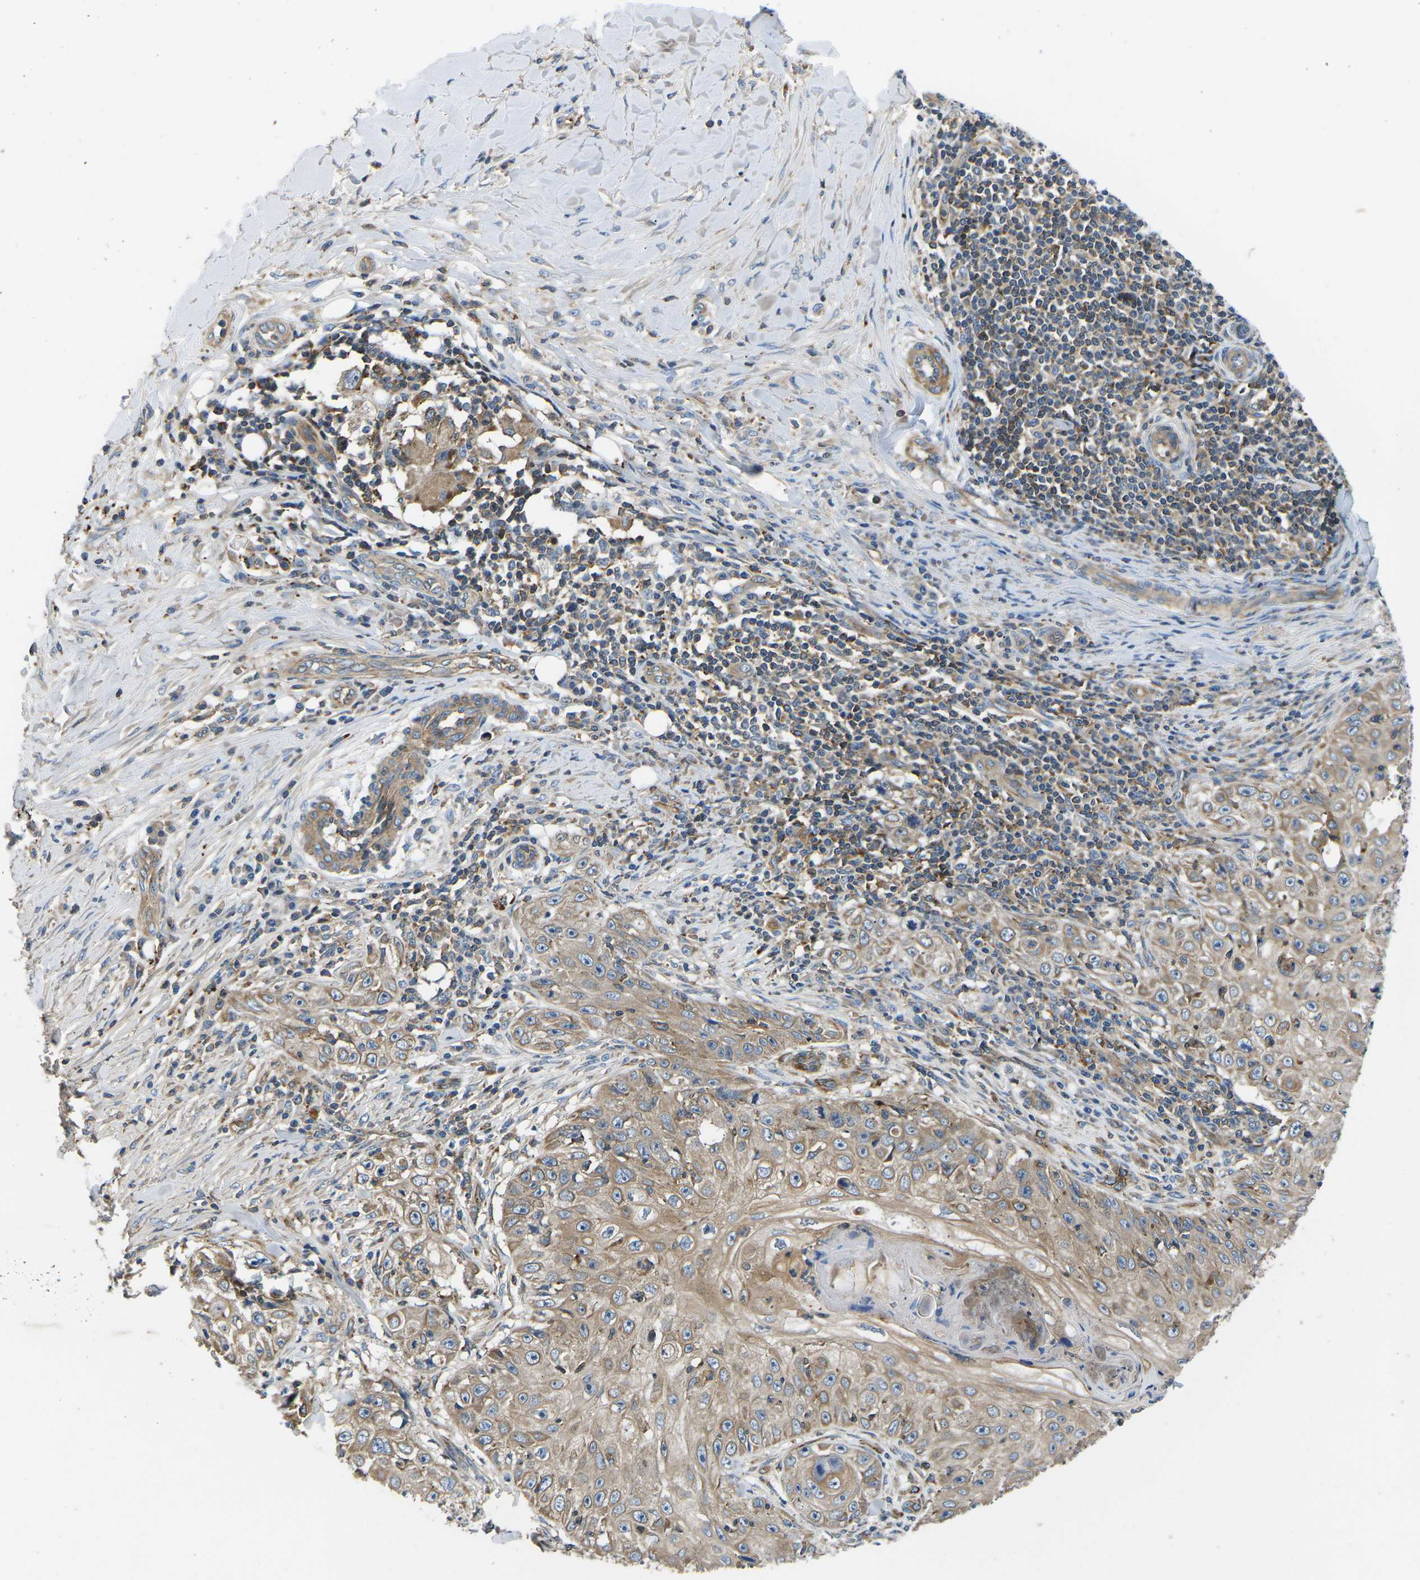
{"staining": {"intensity": "moderate", "quantity": ">75%", "location": "cytoplasmic/membranous"}, "tissue": "skin cancer", "cell_type": "Tumor cells", "image_type": "cancer", "snomed": [{"axis": "morphology", "description": "Squamous cell carcinoma, NOS"}, {"axis": "topography", "description": "Skin"}], "caption": "Immunohistochemistry staining of skin squamous cell carcinoma, which exhibits medium levels of moderate cytoplasmic/membranous staining in approximately >75% of tumor cells indicating moderate cytoplasmic/membranous protein positivity. The staining was performed using DAB (3,3'-diaminobenzidine) (brown) for protein detection and nuclei were counterstained in hematoxylin (blue).", "gene": "KCNJ15", "patient": {"sex": "male", "age": 86}}